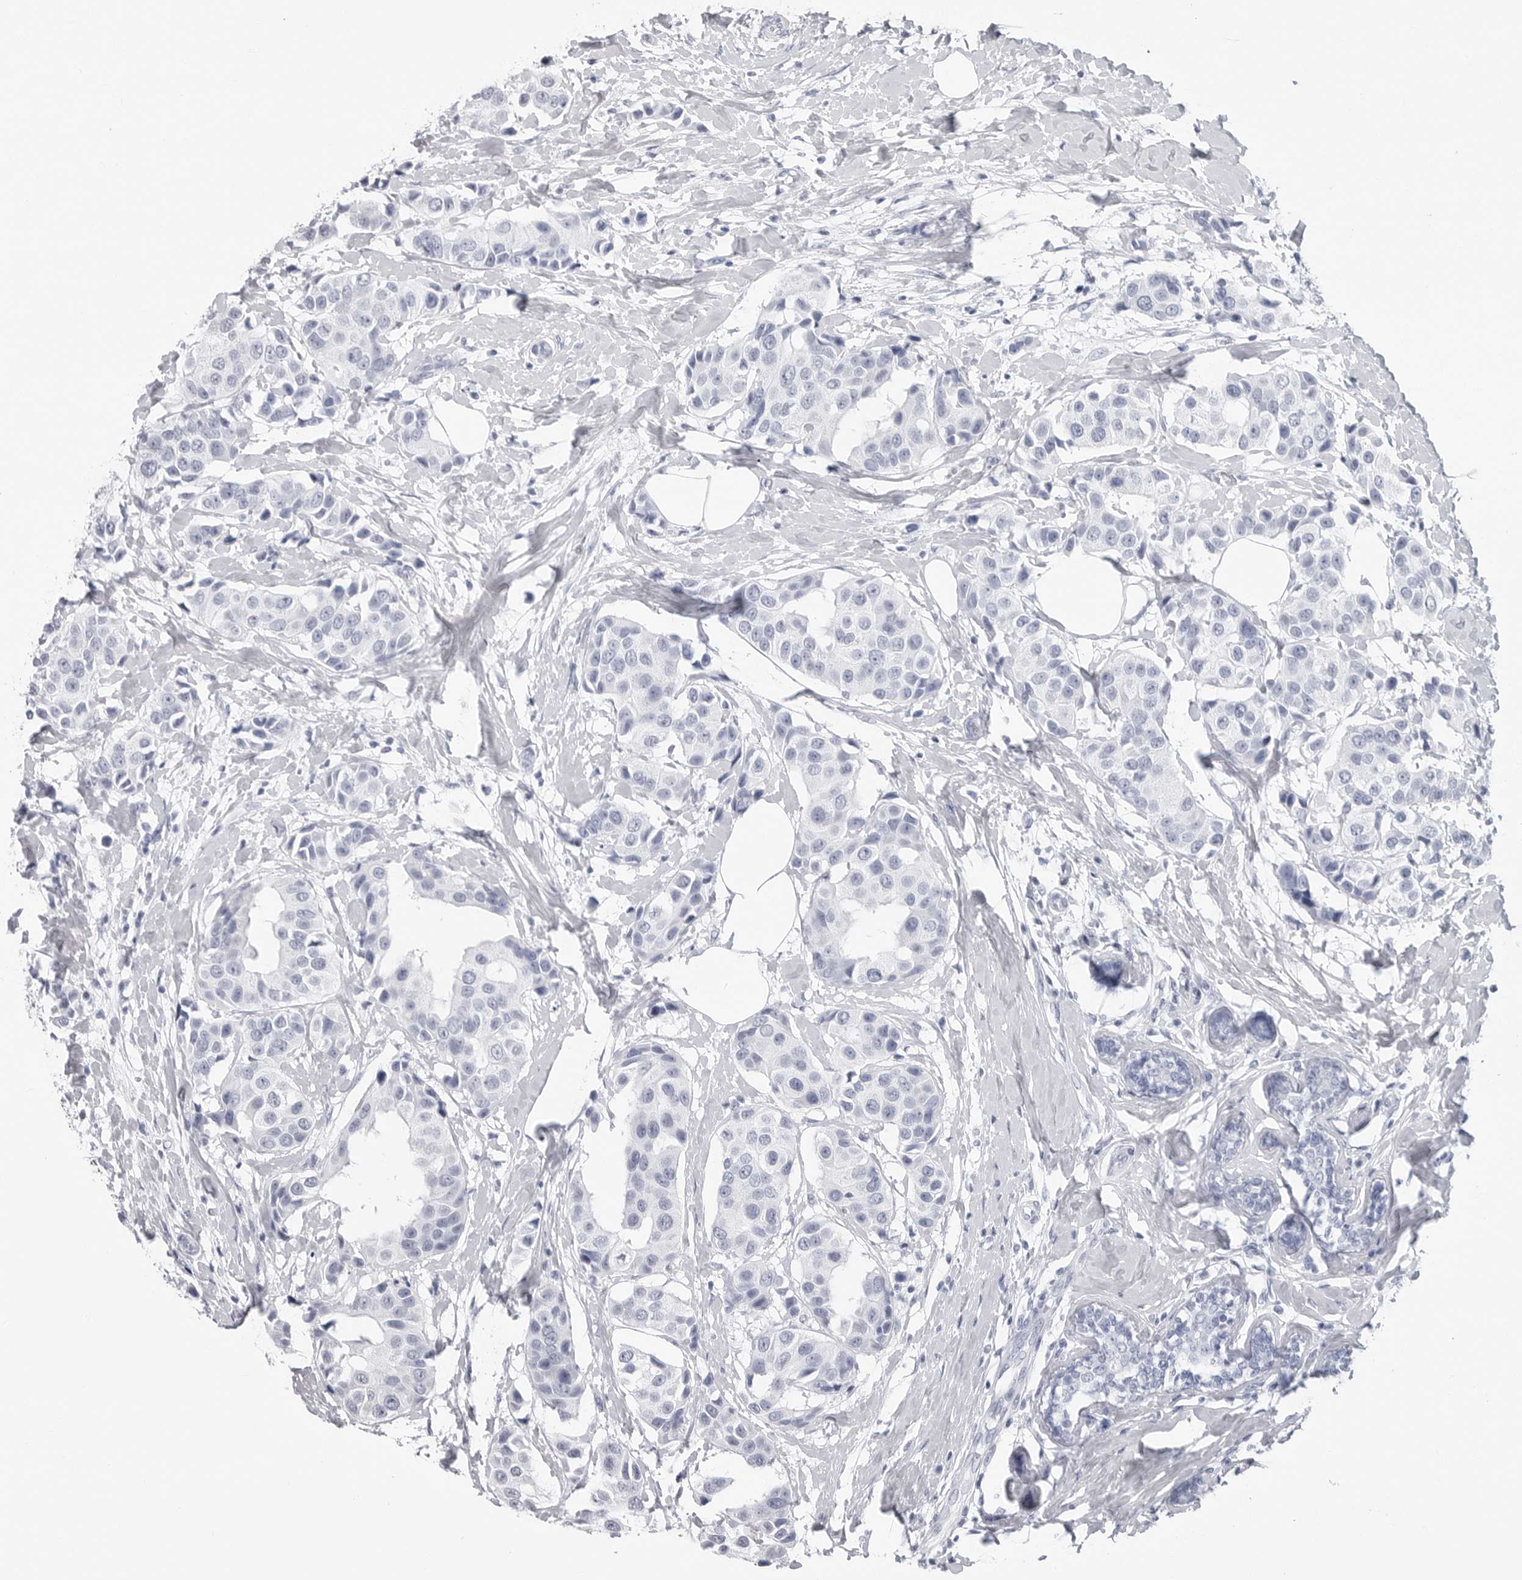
{"staining": {"intensity": "negative", "quantity": "none", "location": "none"}, "tissue": "breast cancer", "cell_type": "Tumor cells", "image_type": "cancer", "snomed": [{"axis": "morphology", "description": "Normal tissue, NOS"}, {"axis": "morphology", "description": "Duct carcinoma"}, {"axis": "topography", "description": "Breast"}], "caption": "Micrograph shows no protein positivity in tumor cells of breast cancer (intraductal carcinoma) tissue.", "gene": "CSH1", "patient": {"sex": "female", "age": 39}}